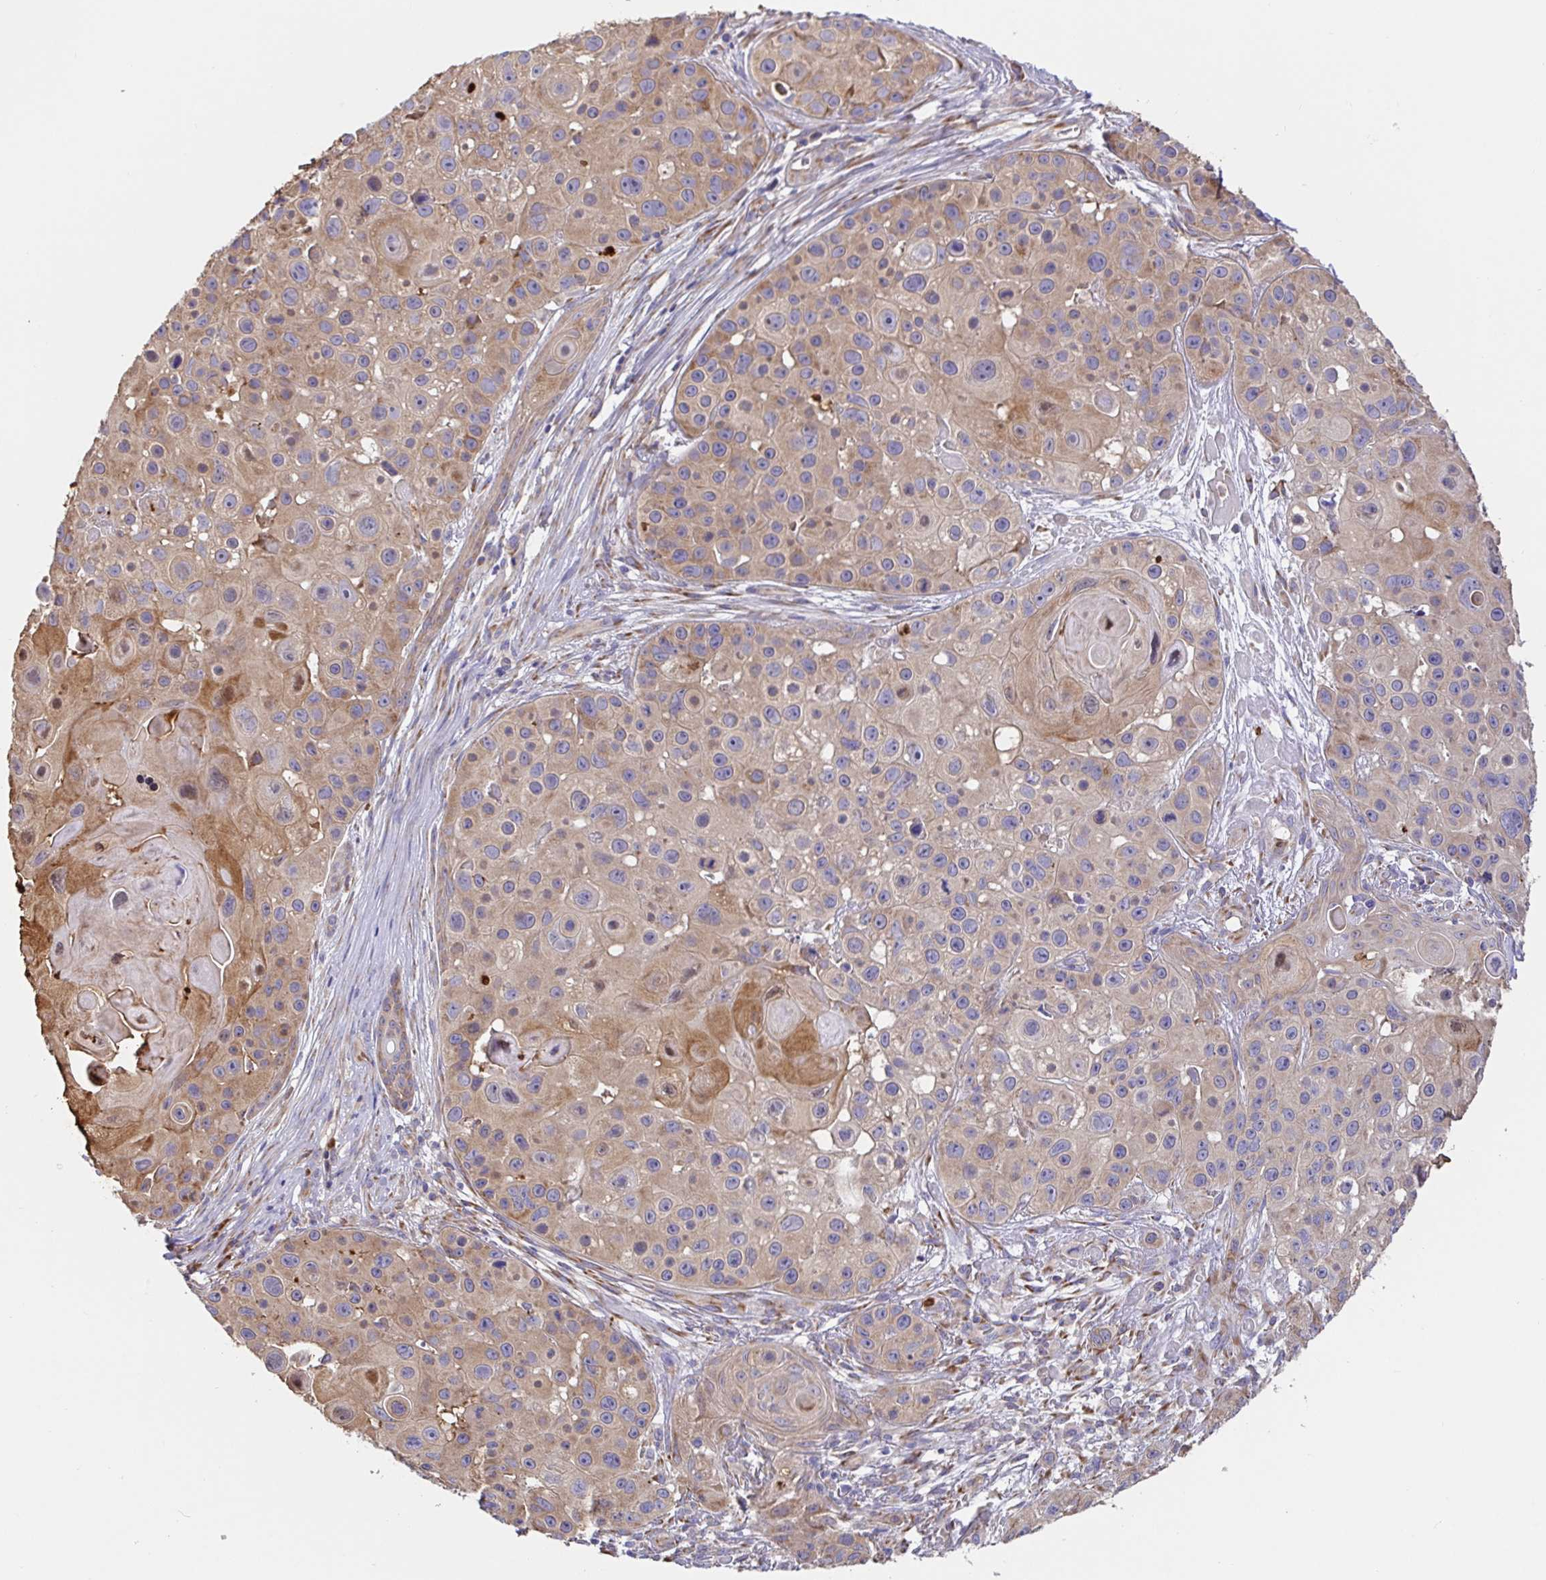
{"staining": {"intensity": "moderate", "quantity": "25%-75%", "location": "cytoplasmic/membranous"}, "tissue": "skin cancer", "cell_type": "Tumor cells", "image_type": "cancer", "snomed": [{"axis": "morphology", "description": "Squamous cell carcinoma, NOS"}, {"axis": "topography", "description": "Skin"}], "caption": "Immunohistochemical staining of skin squamous cell carcinoma displays medium levels of moderate cytoplasmic/membranous protein staining in approximately 25%-75% of tumor cells.", "gene": "PDPK1", "patient": {"sex": "male", "age": 92}}